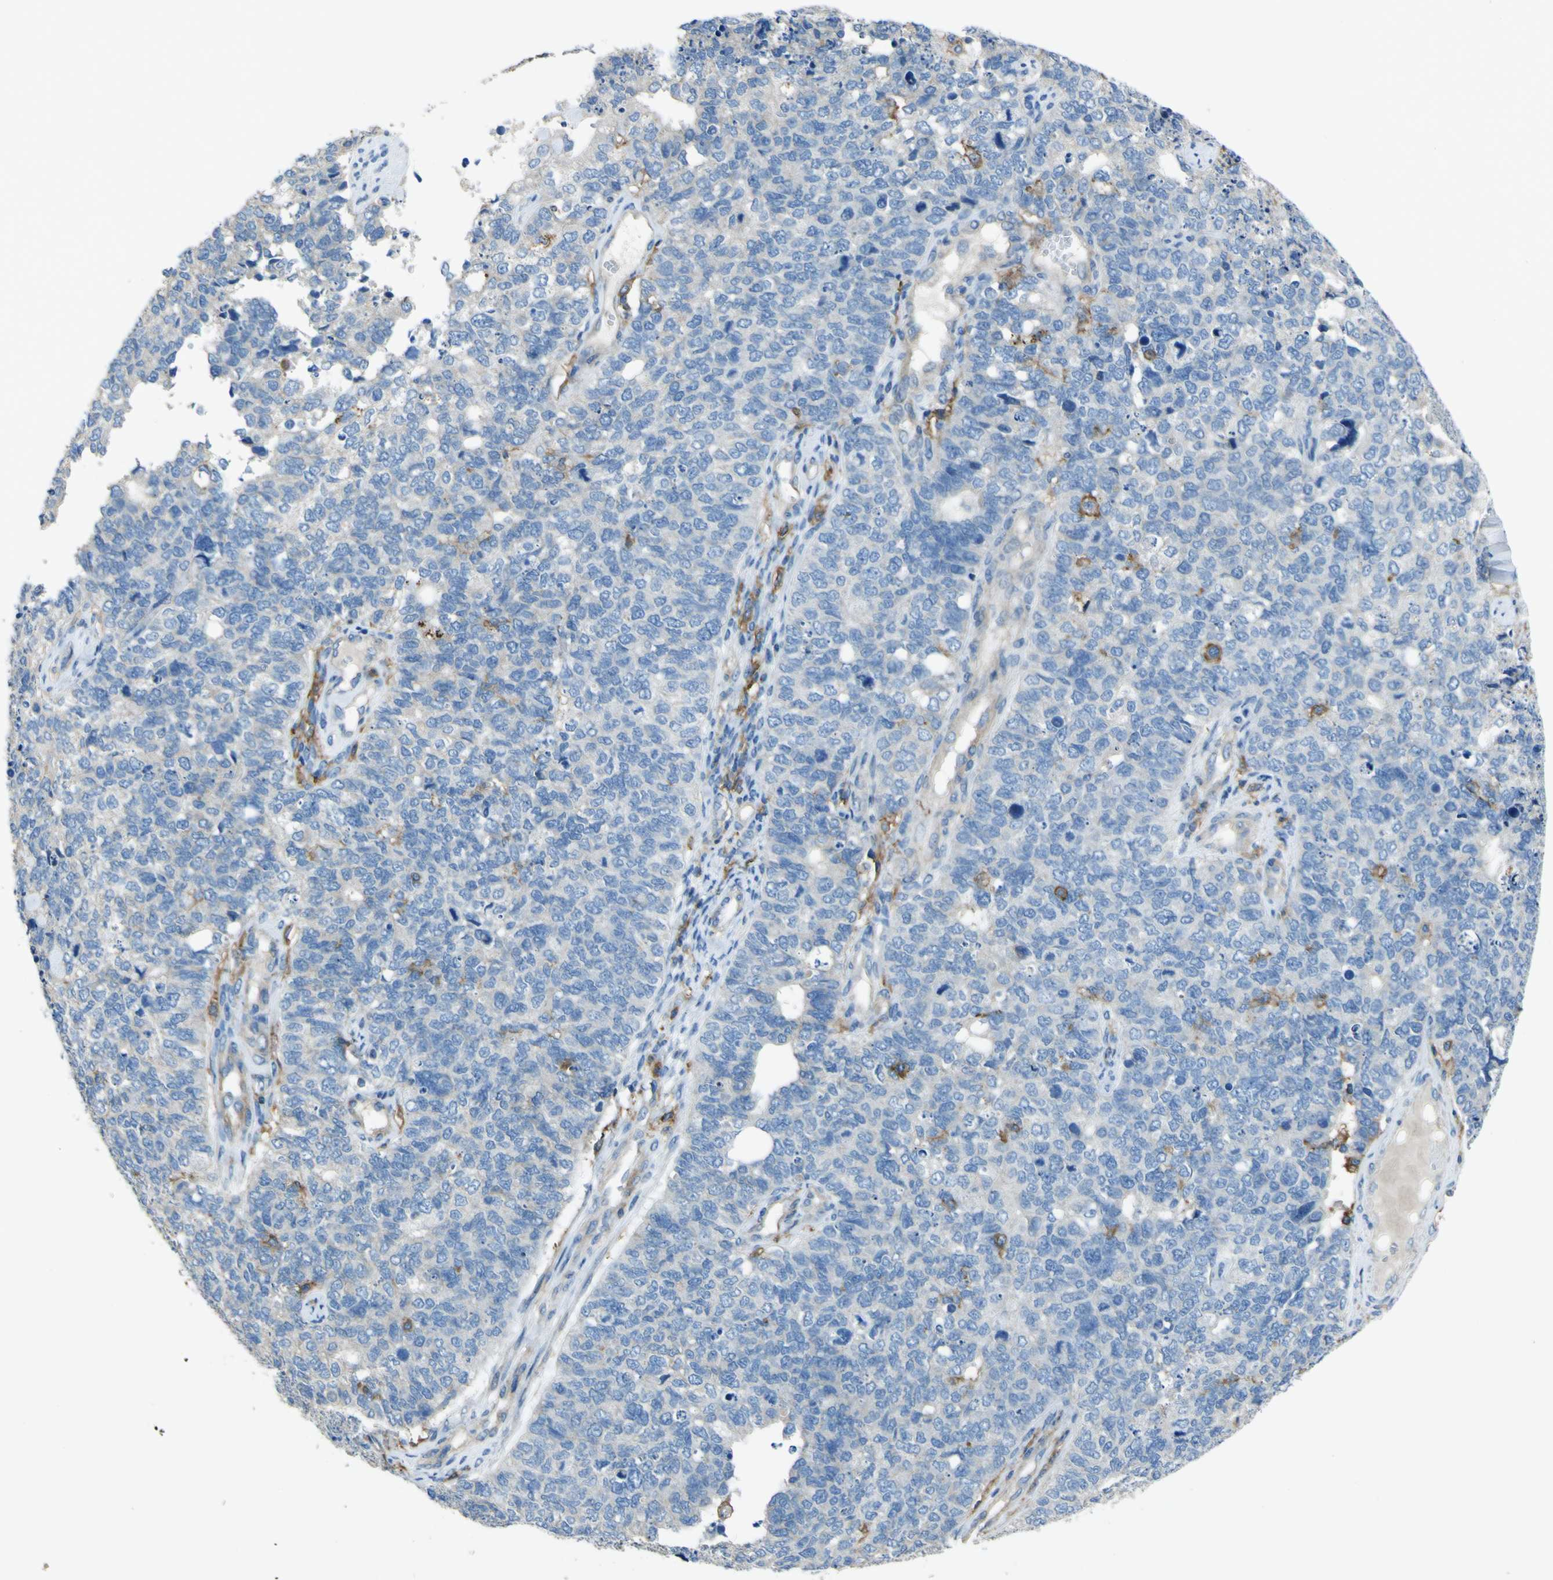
{"staining": {"intensity": "negative", "quantity": "none", "location": "none"}, "tissue": "cervical cancer", "cell_type": "Tumor cells", "image_type": "cancer", "snomed": [{"axis": "morphology", "description": "Squamous cell carcinoma, NOS"}, {"axis": "topography", "description": "Cervix"}], "caption": "This micrograph is of squamous cell carcinoma (cervical) stained with IHC to label a protein in brown with the nuclei are counter-stained blue. There is no positivity in tumor cells.", "gene": "LAIR1", "patient": {"sex": "female", "age": 63}}